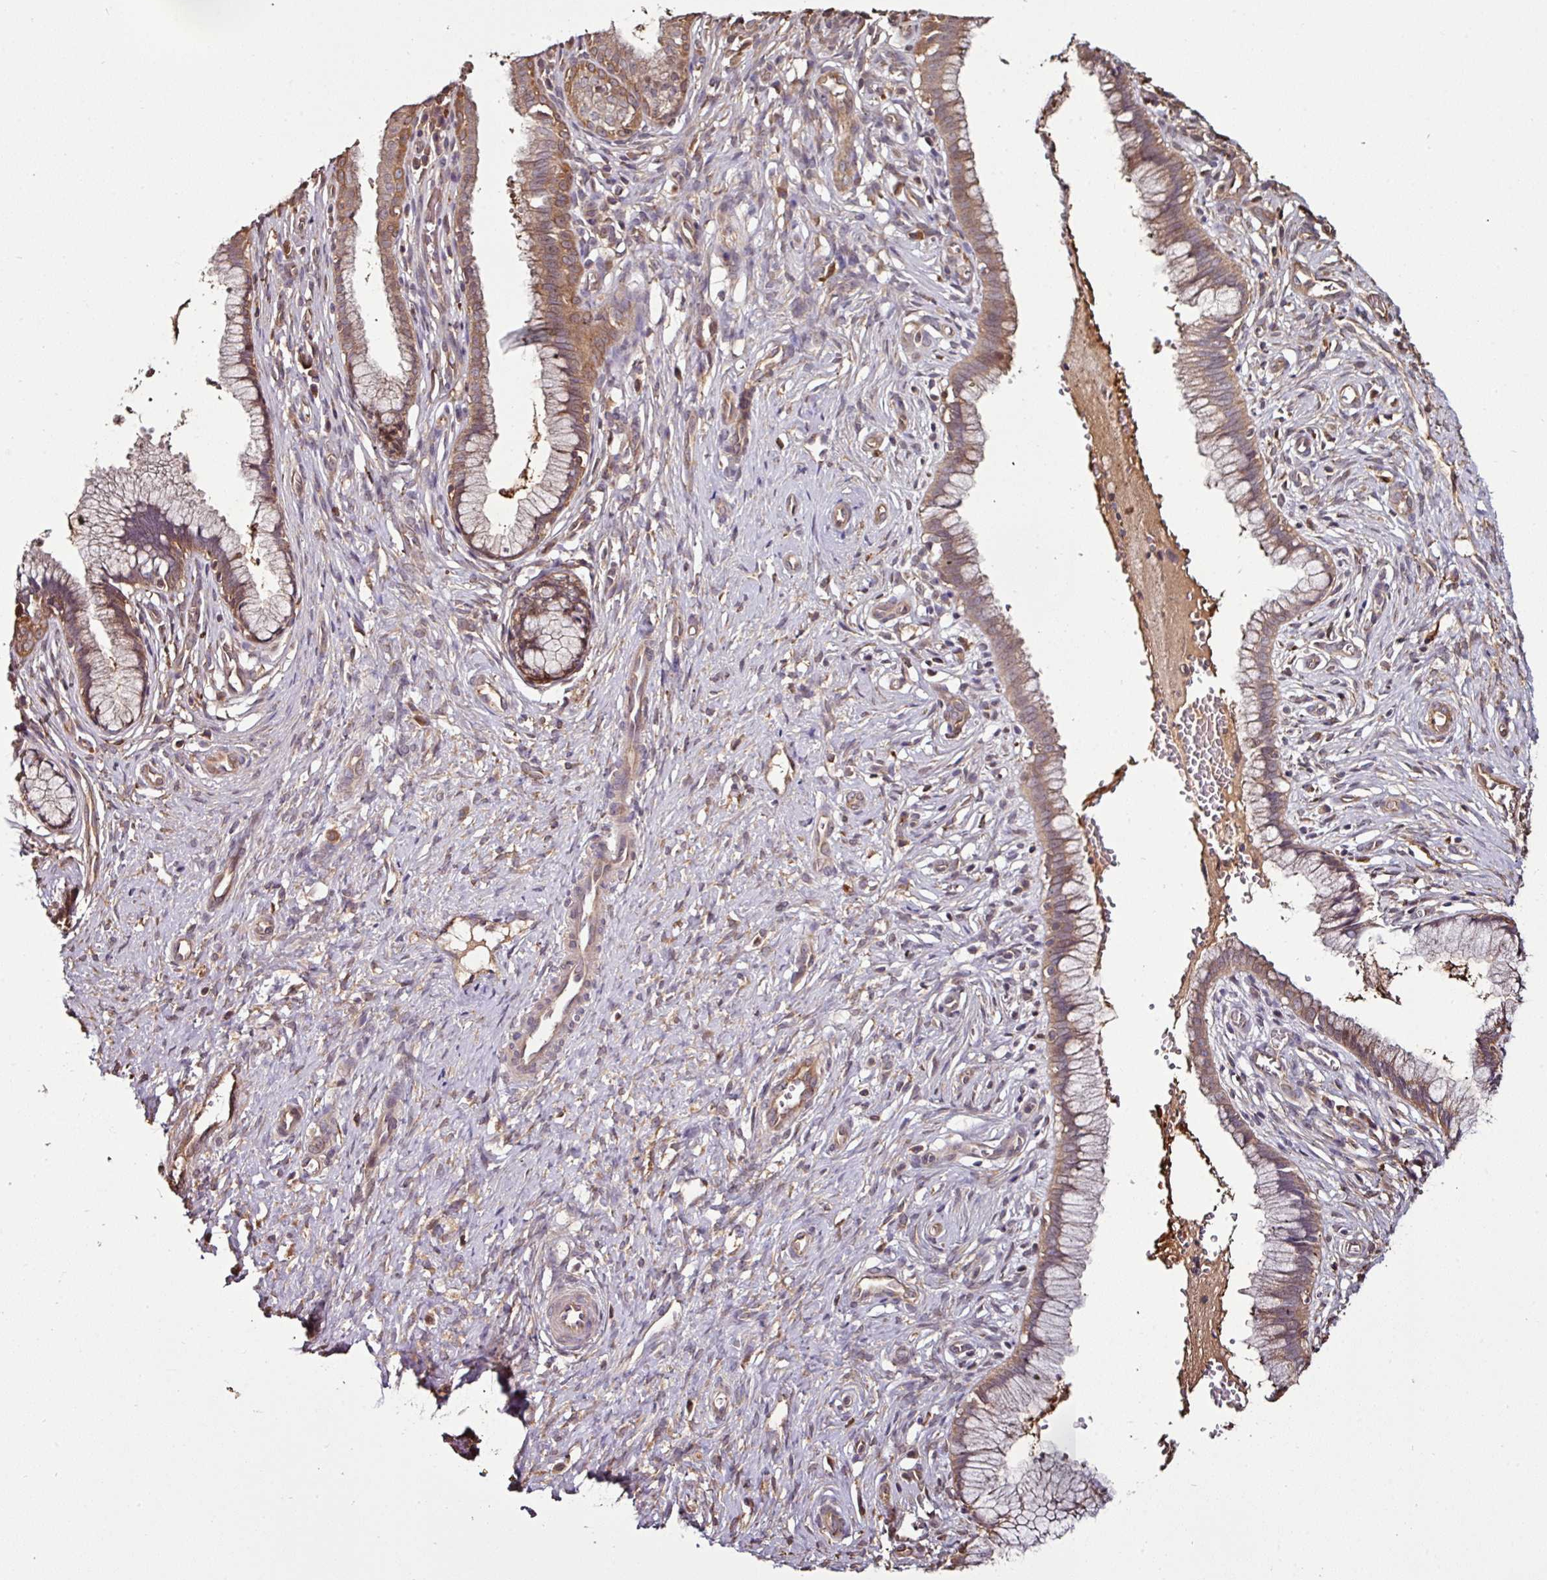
{"staining": {"intensity": "moderate", "quantity": ">75%", "location": "cytoplasmic/membranous"}, "tissue": "cervix", "cell_type": "Glandular cells", "image_type": "normal", "snomed": [{"axis": "morphology", "description": "Normal tissue, NOS"}, {"axis": "topography", "description": "Cervix"}], "caption": "Protein staining of unremarkable cervix reveals moderate cytoplasmic/membranous staining in approximately >75% of glandular cells. (DAB IHC with brightfield microscopy, high magnification).", "gene": "GNPDA1", "patient": {"sex": "female", "age": 36}}